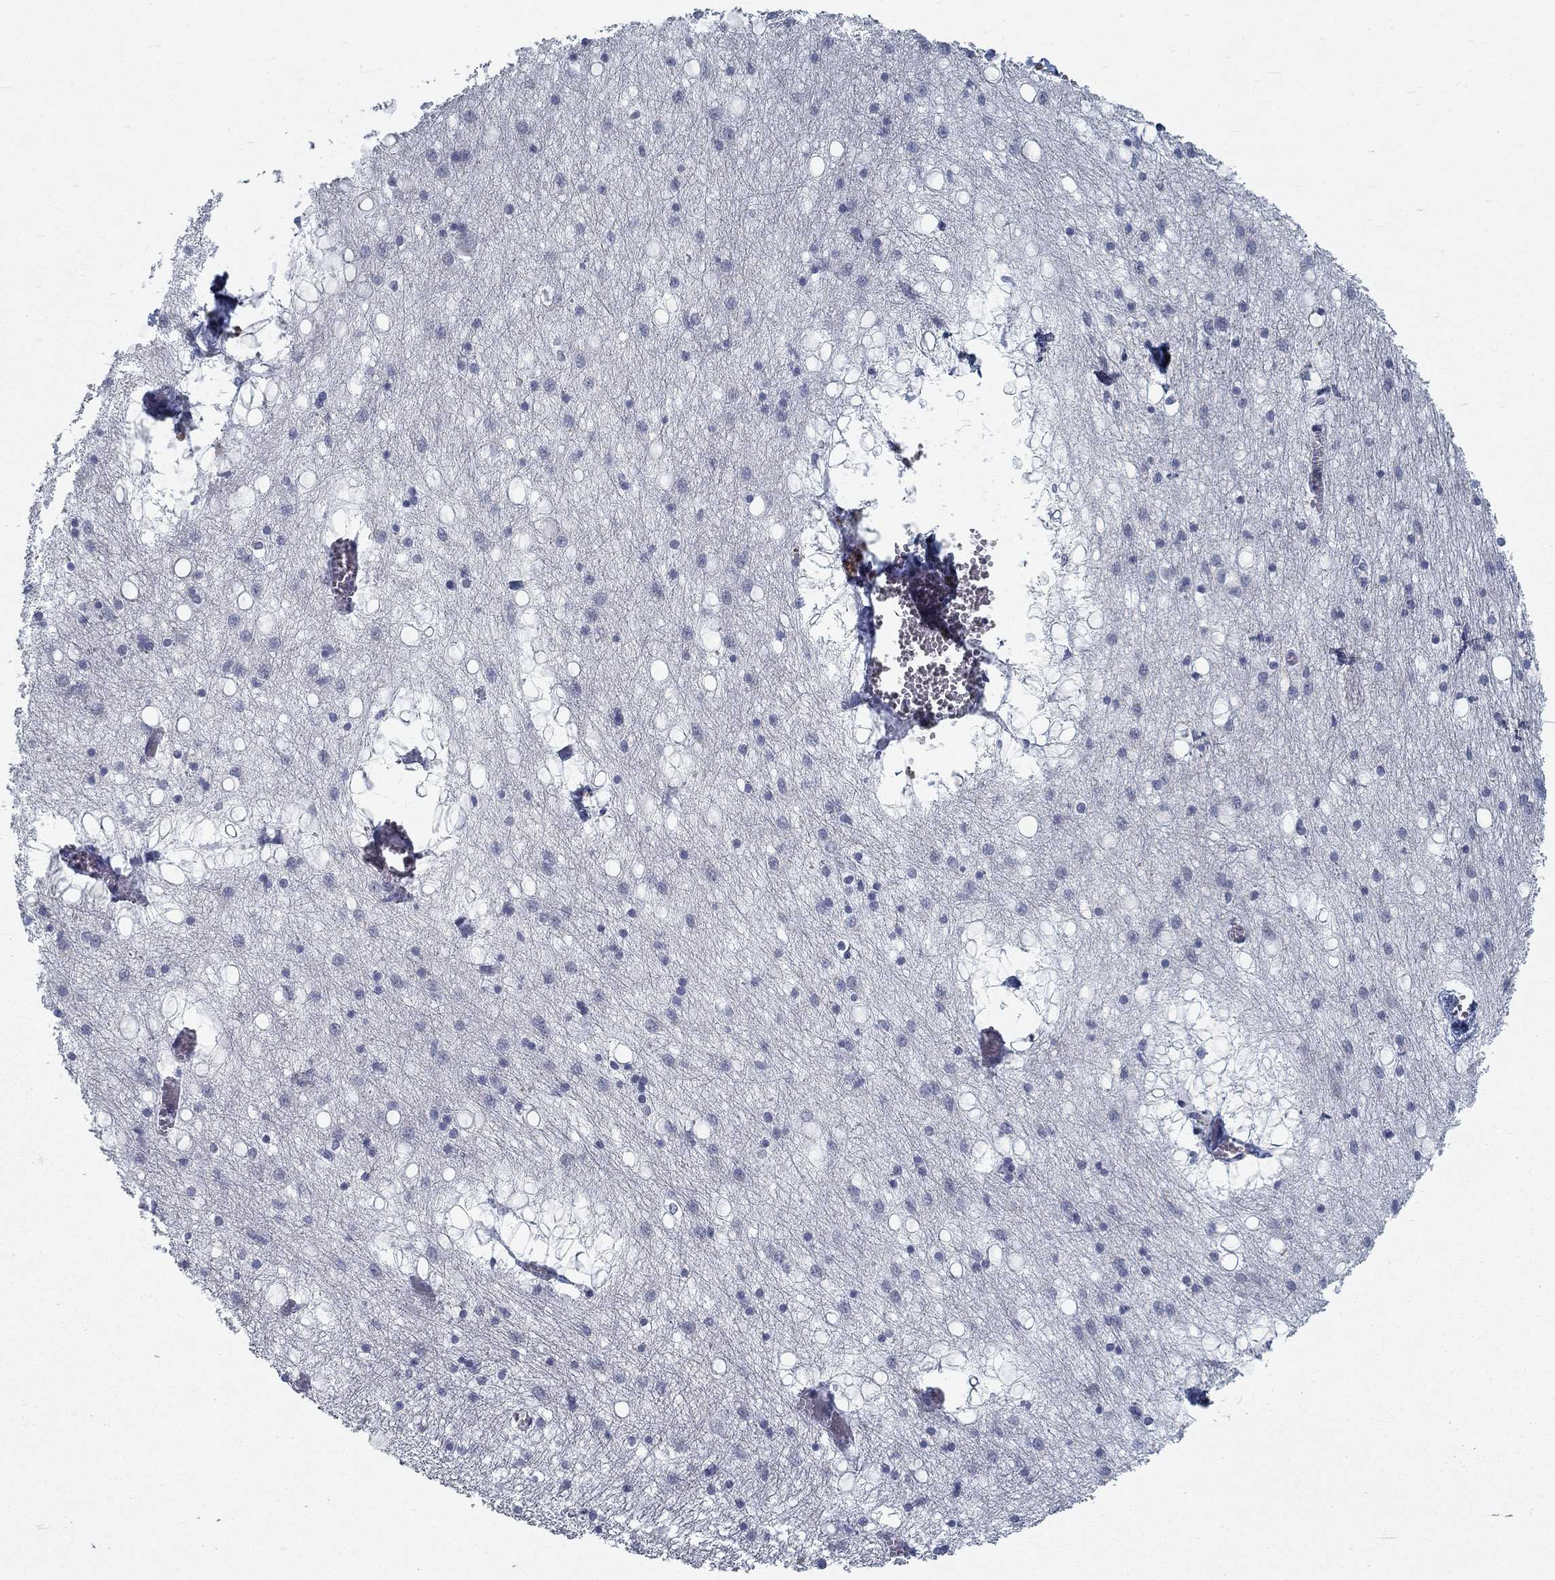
{"staining": {"intensity": "negative", "quantity": "none", "location": "none"}, "tissue": "hippocampus", "cell_type": "Glial cells", "image_type": "normal", "snomed": [{"axis": "morphology", "description": "Normal tissue, NOS"}, {"axis": "topography", "description": "Lateral ventricle wall"}, {"axis": "topography", "description": "Hippocampus"}], "caption": "A high-resolution image shows immunohistochemistry staining of benign hippocampus, which exhibits no significant expression in glial cells.", "gene": "ATP1A3", "patient": {"sex": "female", "age": 63}}